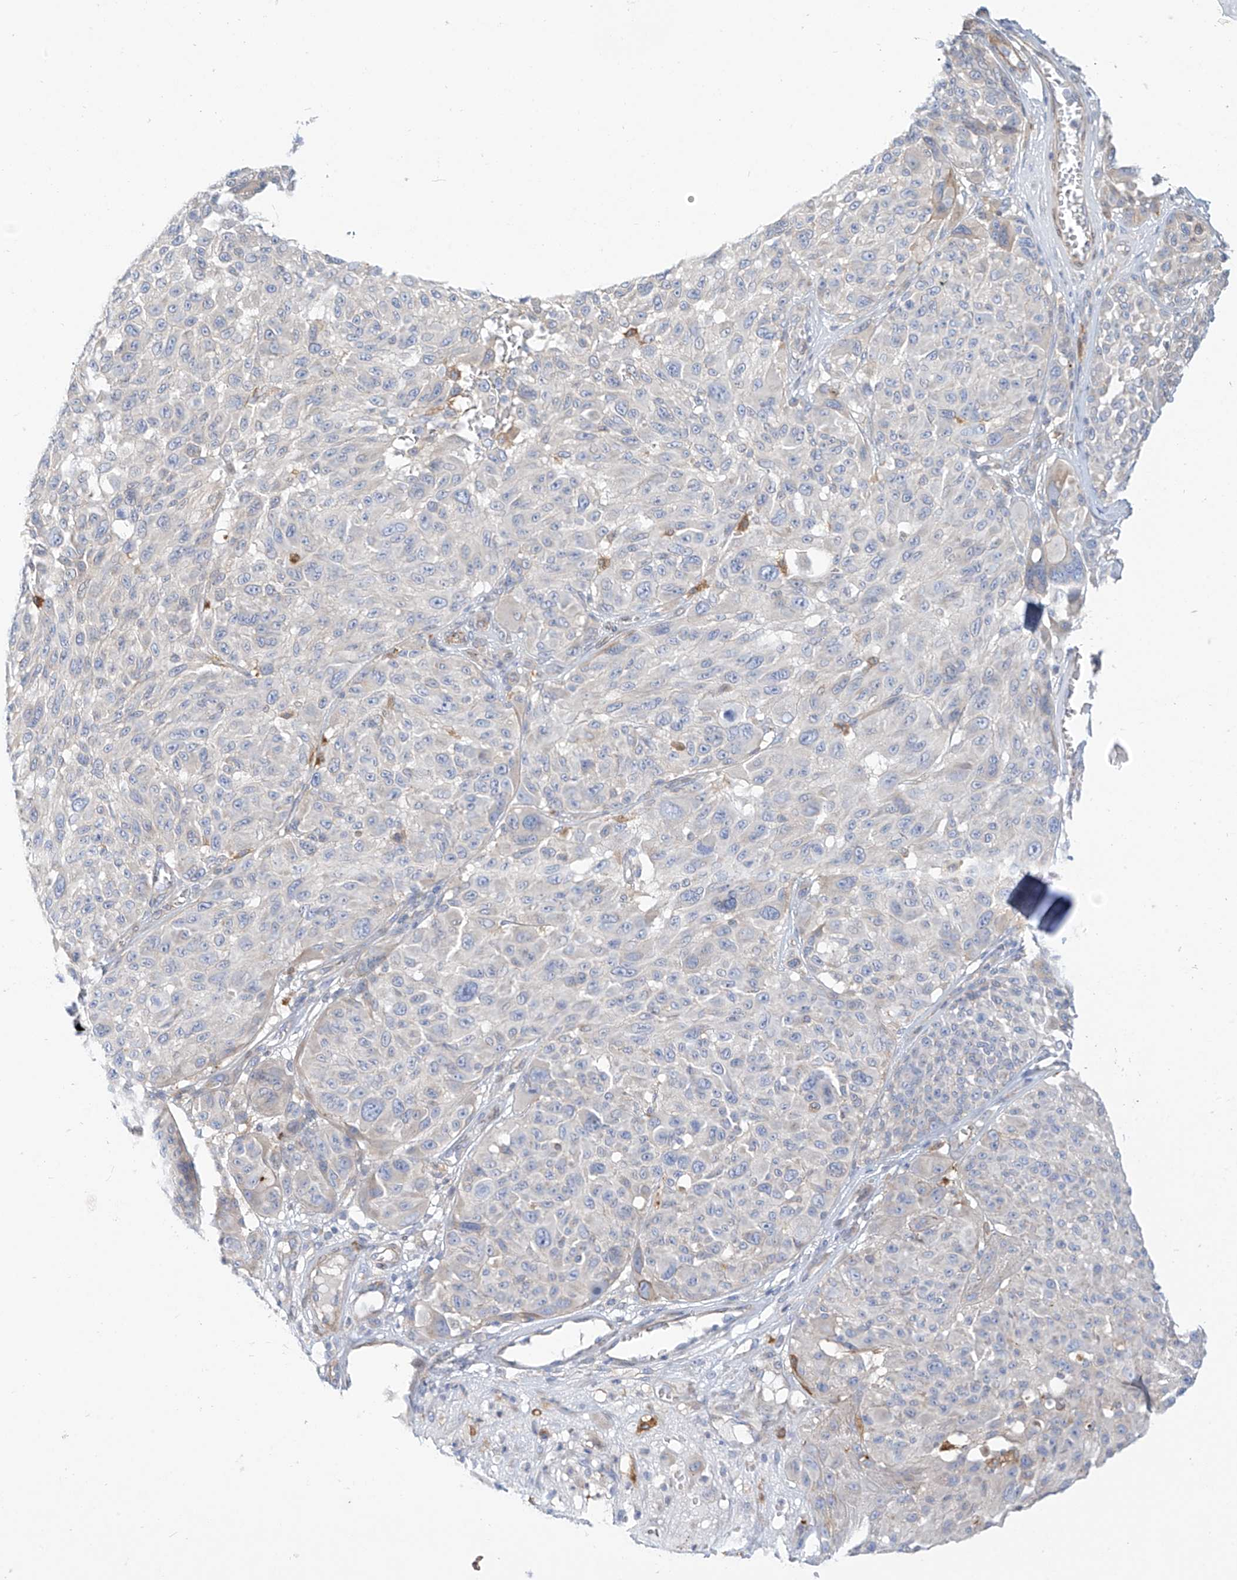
{"staining": {"intensity": "negative", "quantity": "none", "location": "none"}, "tissue": "melanoma", "cell_type": "Tumor cells", "image_type": "cancer", "snomed": [{"axis": "morphology", "description": "Malignant melanoma, NOS"}, {"axis": "topography", "description": "Skin"}], "caption": "Immunohistochemistry photomicrograph of neoplastic tissue: malignant melanoma stained with DAB displays no significant protein staining in tumor cells.", "gene": "PCYOX1", "patient": {"sex": "male", "age": 83}}